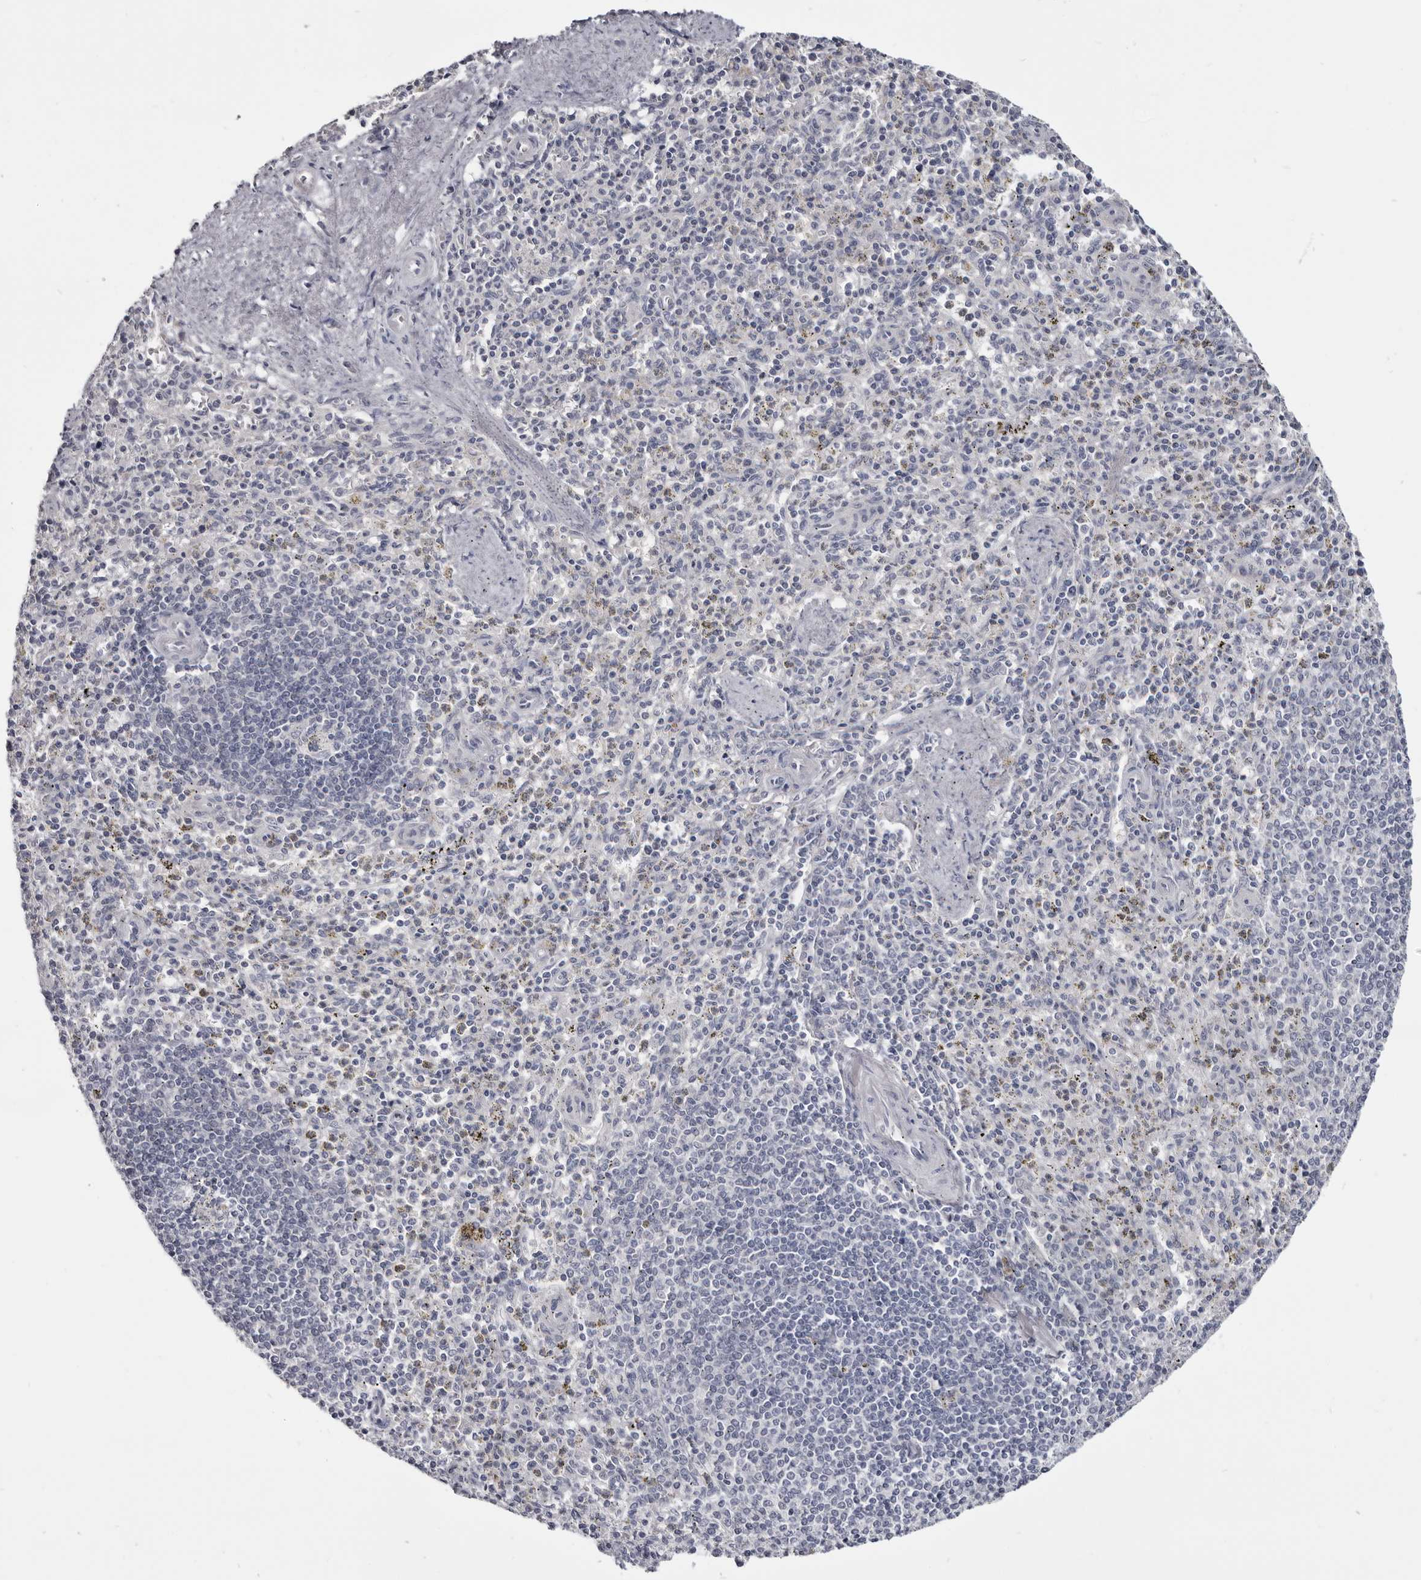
{"staining": {"intensity": "negative", "quantity": "none", "location": "none"}, "tissue": "spleen", "cell_type": "Cells in red pulp", "image_type": "normal", "snomed": [{"axis": "morphology", "description": "Normal tissue, NOS"}, {"axis": "topography", "description": "Spleen"}], "caption": "A histopathology image of spleen stained for a protein reveals no brown staining in cells in red pulp. Brightfield microscopy of immunohistochemistry (IHC) stained with DAB (3,3'-diaminobenzidine) (brown) and hematoxylin (blue), captured at high magnification.", "gene": "CGN", "patient": {"sex": "male", "age": 72}}